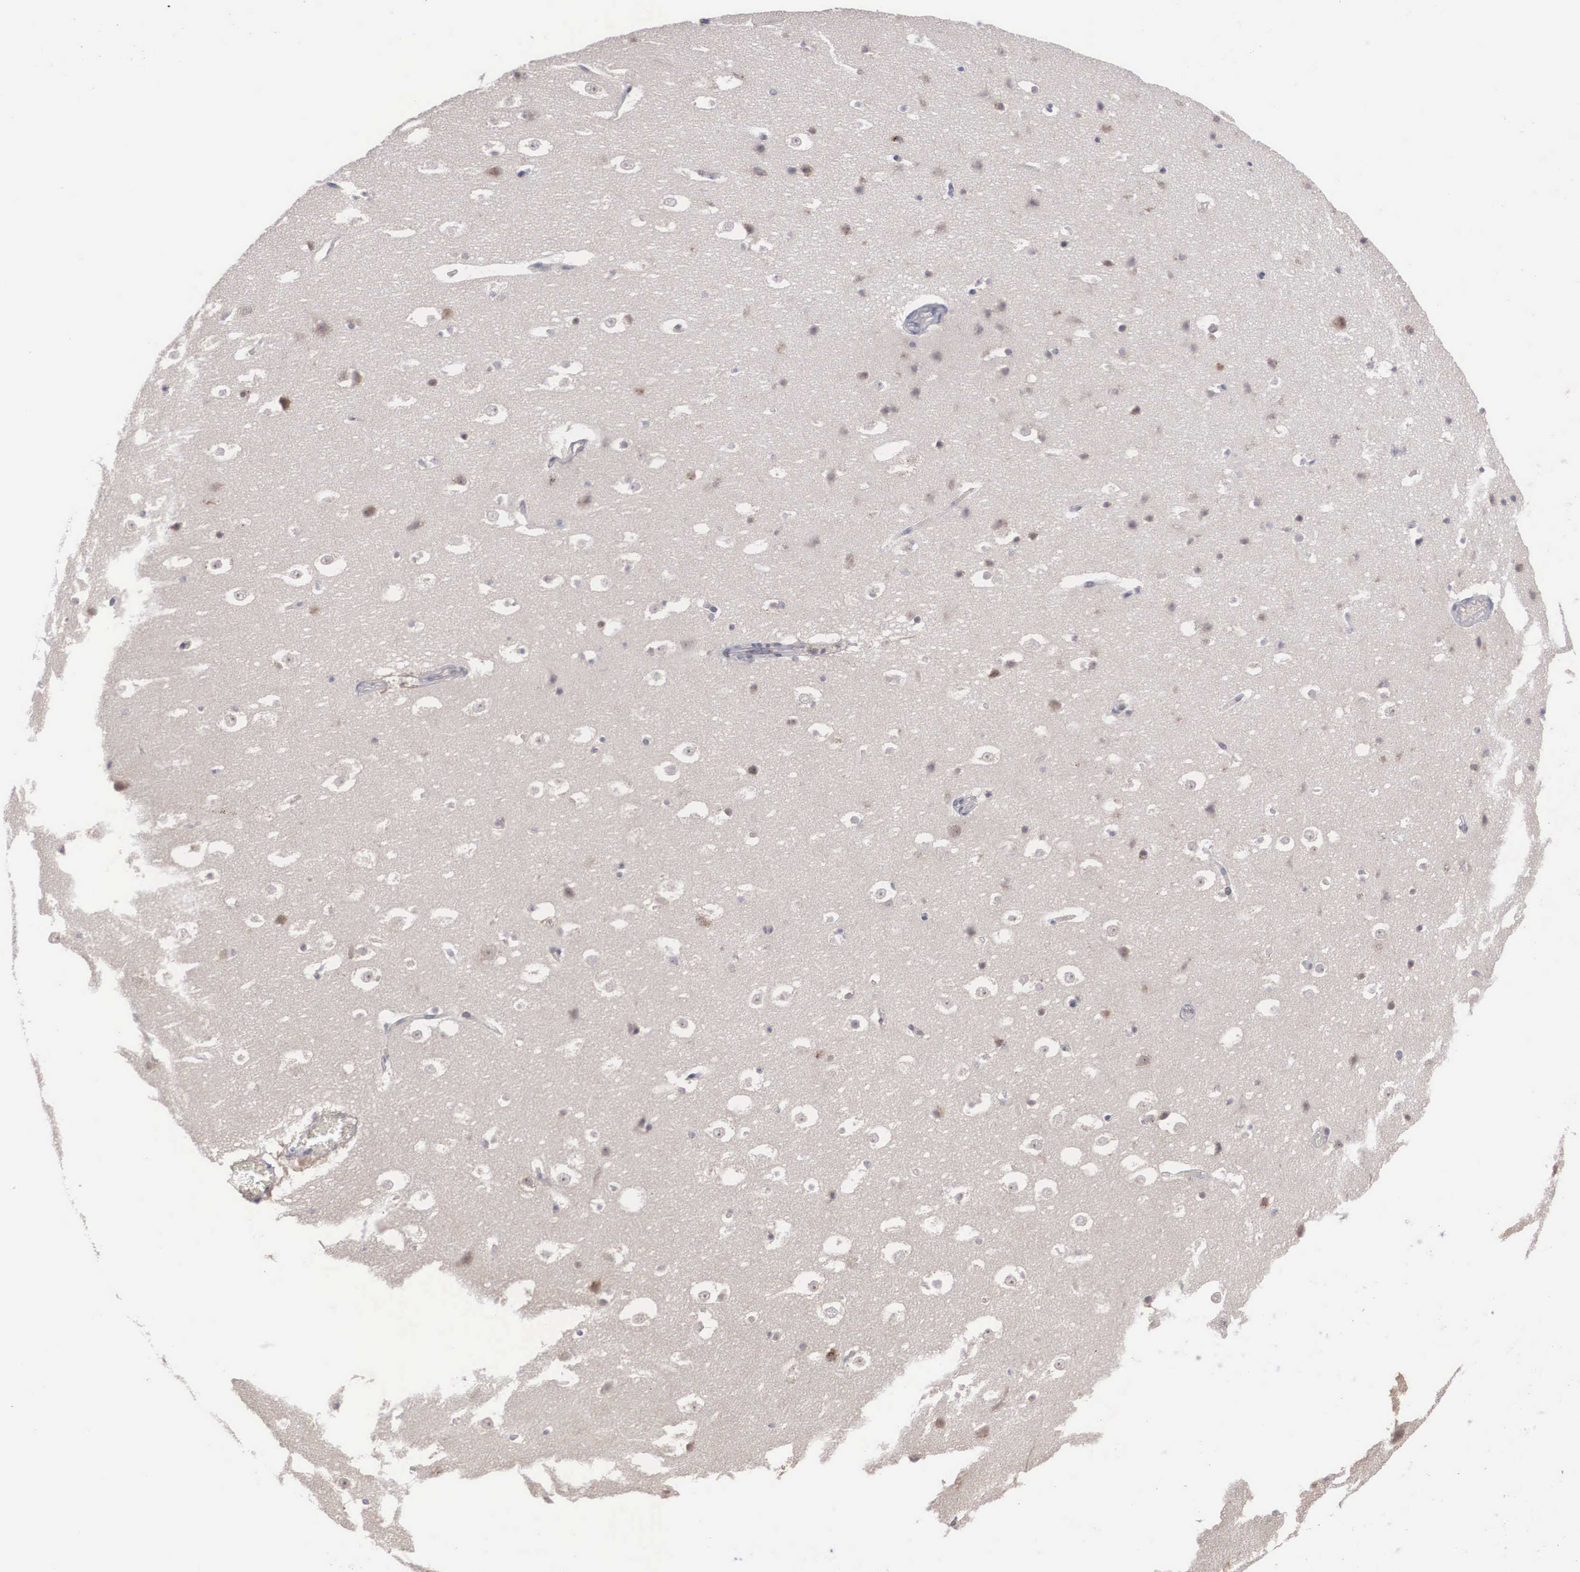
{"staining": {"intensity": "negative", "quantity": "none", "location": "none"}, "tissue": "hippocampus", "cell_type": "Glial cells", "image_type": "normal", "snomed": [{"axis": "morphology", "description": "Normal tissue, NOS"}, {"axis": "topography", "description": "Hippocampus"}], "caption": "Hippocampus stained for a protein using immunohistochemistry reveals no positivity glial cells.", "gene": "AMN", "patient": {"sex": "male", "age": 45}}